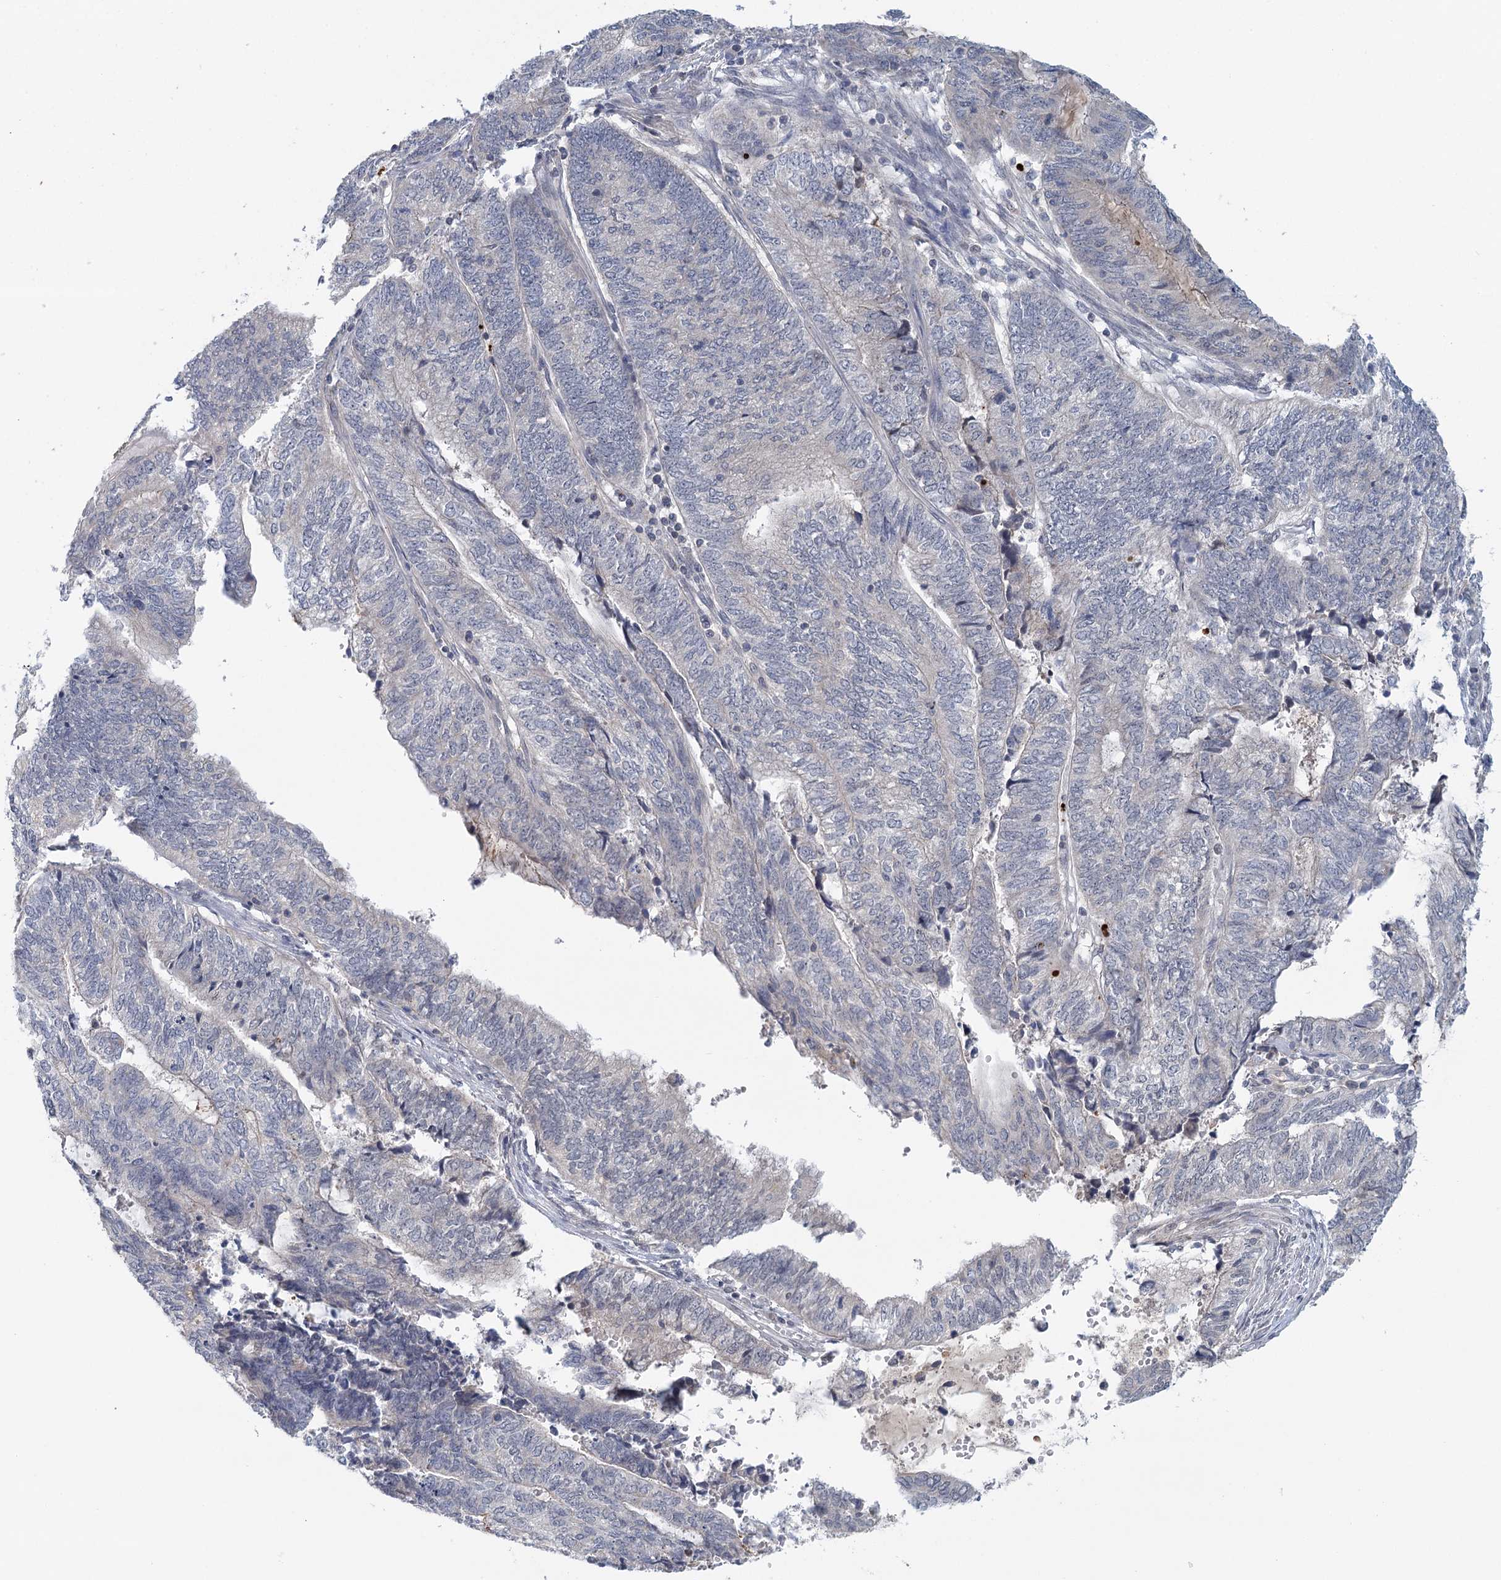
{"staining": {"intensity": "negative", "quantity": "none", "location": "none"}, "tissue": "endometrial cancer", "cell_type": "Tumor cells", "image_type": "cancer", "snomed": [{"axis": "morphology", "description": "Adenocarcinoma, NOS"}, {"axis": "topography", "description": "Uterus"}, {"axis": "topography", "description": "Endometrium"}], "caption": "IHC image of neoplastic tissue: human endometrial adenocarcinoma stained with DAB (3,3'-diaminobenzidine) shows no significant protein staining in tumor cells.", "gene": "GPATCH11", "patient": {"sex": "female", "age": 70}}